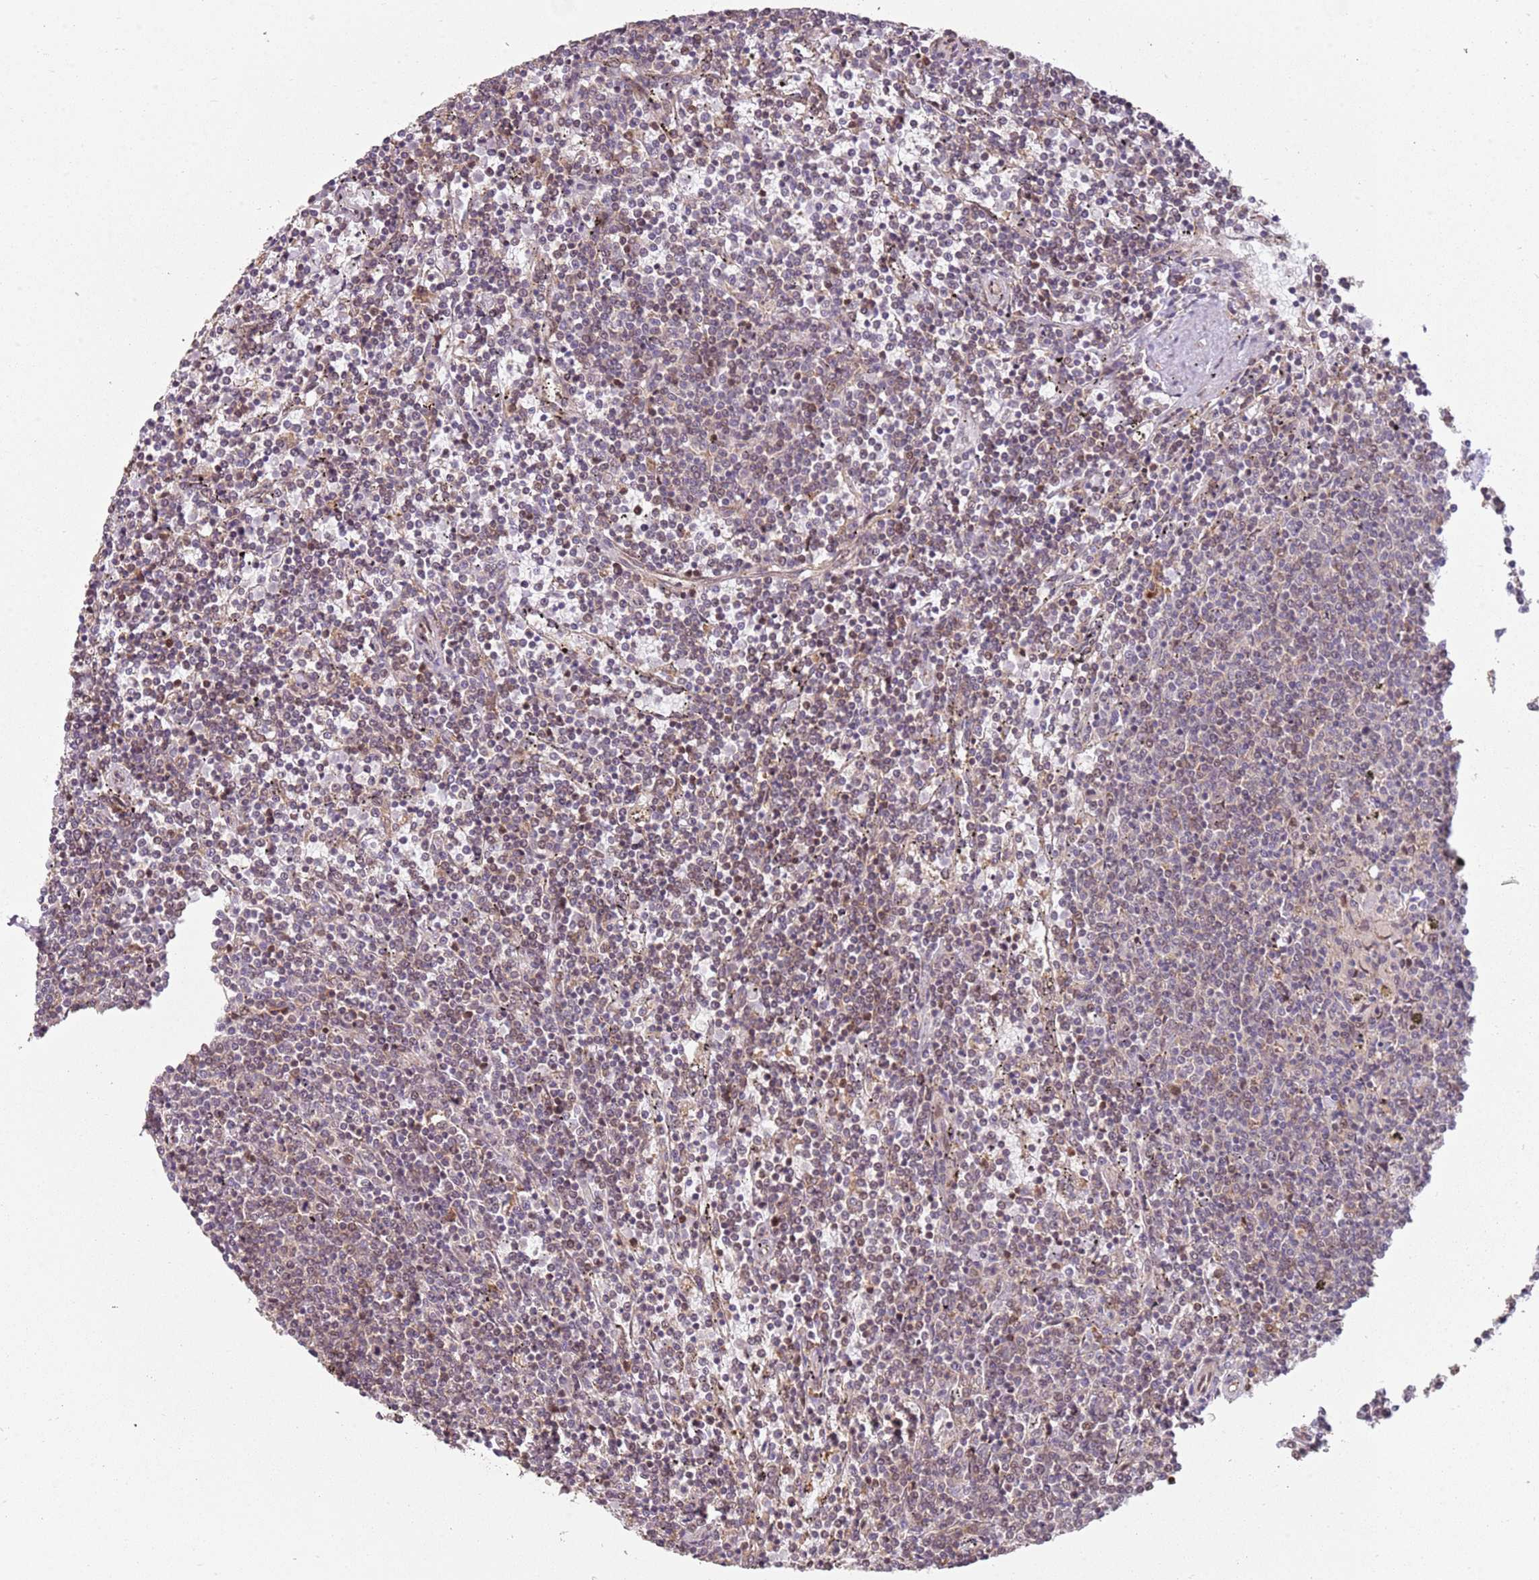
{"staining": {"intensity": "weak", "quantity": "25%-75%", "location": "cytoplasmic/membranous,nuclear"}, "tissue": "lymphoma", "cell_type": "Tumor cells", "image_type": "cancer", "snomed": [{"axis": "morphology", "description": "Malignant lymphoma, non-Hodgkin's type, Low grade"}, {"axis": "topography", "description": "Spleen"}], "caption": "A brown stain shows weak cytoplasmic/membranous and nuclear staining of a protein in human low-grade malignant lymphoma, non-Hodgkin's type tumor cells. The protein is shown in brown color, while the nuclei are stained blue.", "gene": "CHURC1", "patient": {"sex": "female", "age": 50}}